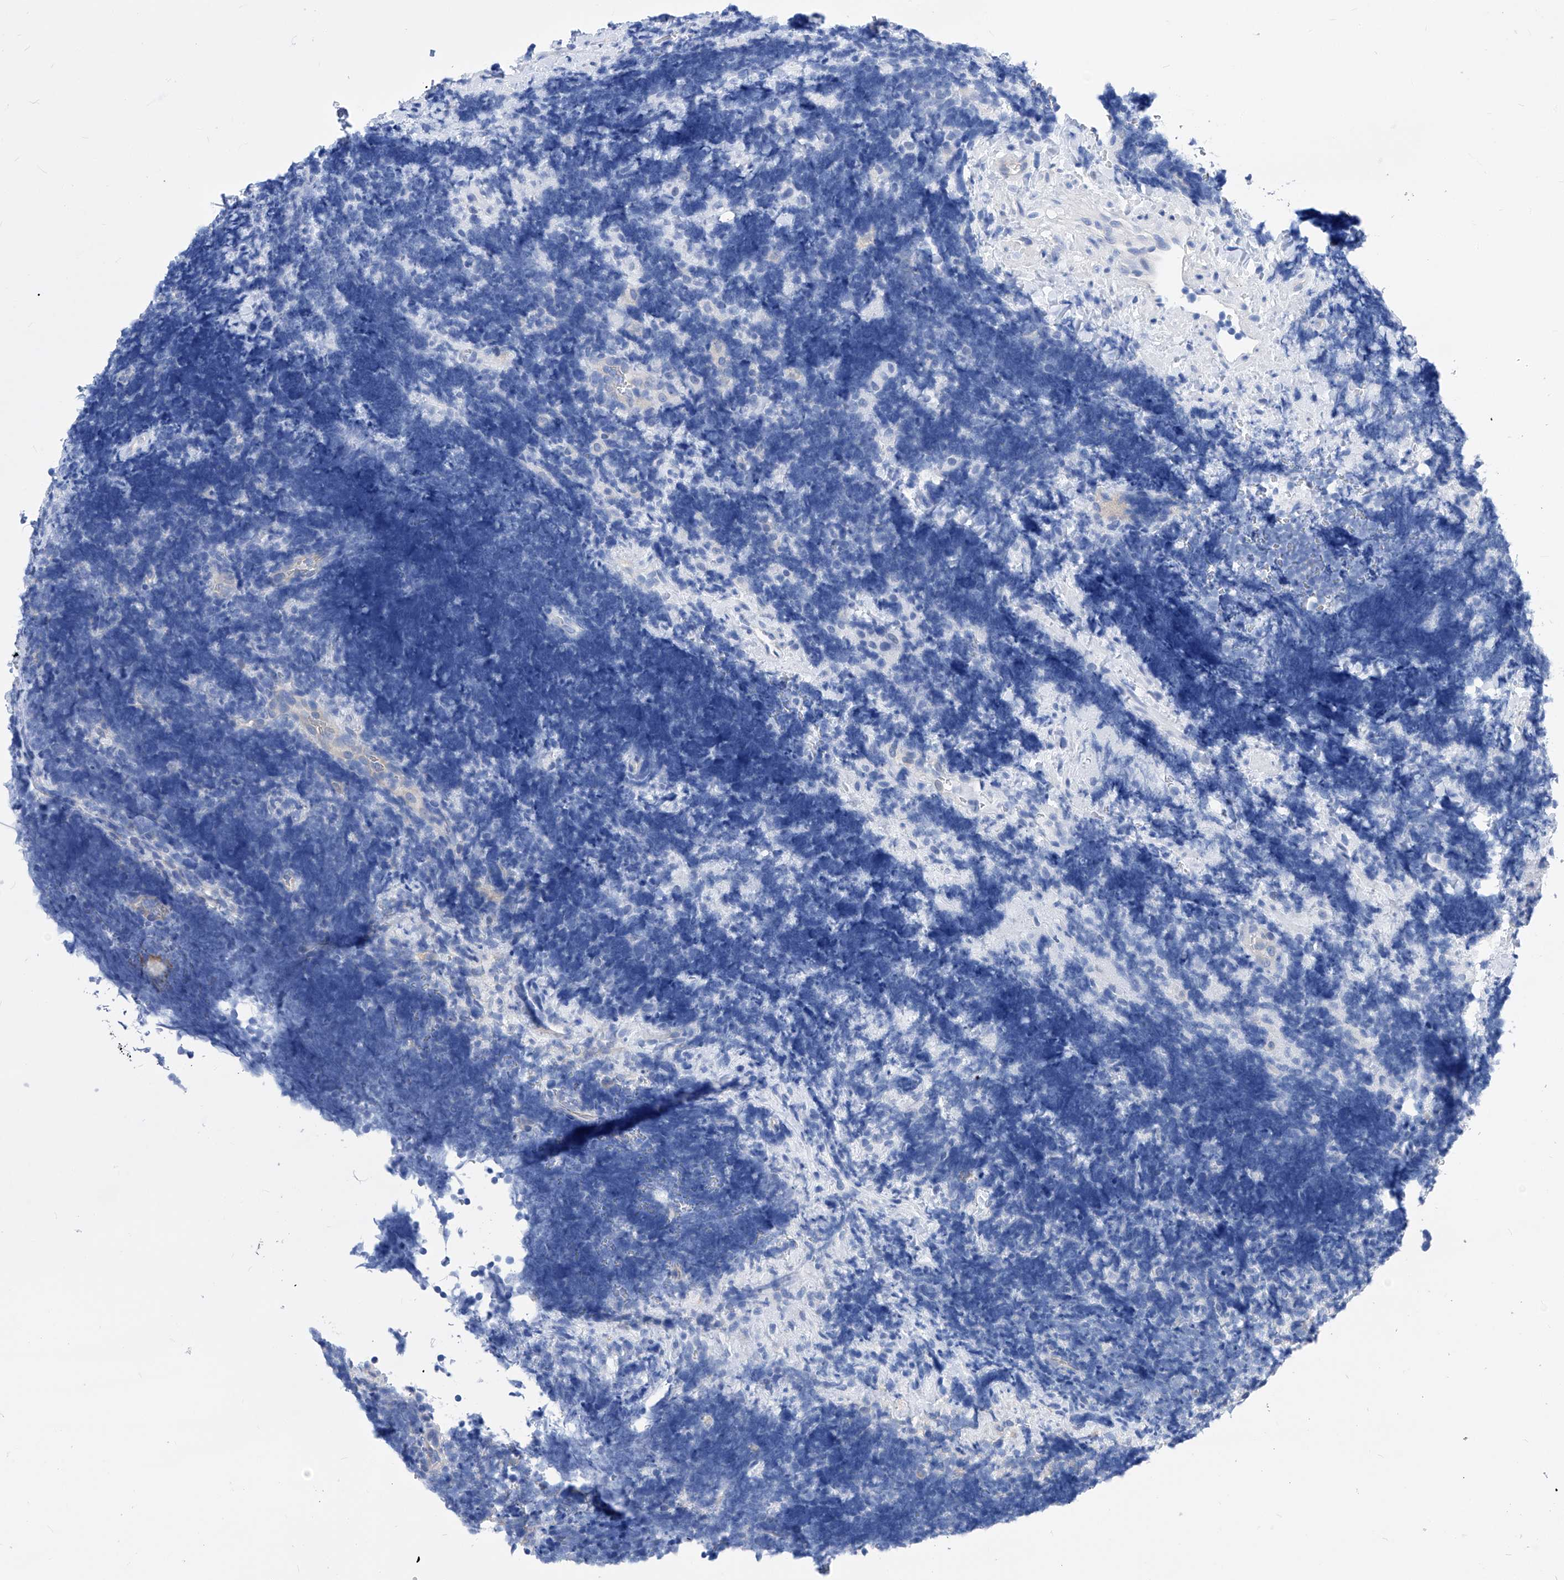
{"staining": {"intensity": "negative", "quantity": "none", "location": "none"}, "tissue": "lymphoma", "cell_type": "Tumor cells", "image_type": "cancer", "snomed": [{"axis": "morphology", "description": "Malignant lymphoma, non-Hodgkin's type, High grade"}, {"axis": "topography", "description": "Lymph node"}], "caption": "Tumor cells show no significant protein expression in high-grade malignant lymphoma, non-Hodgkin's type. Nuclei are stained in blue.", "gene": "XPNPEP1", "patient": {"sex": "male", "age": 13}}